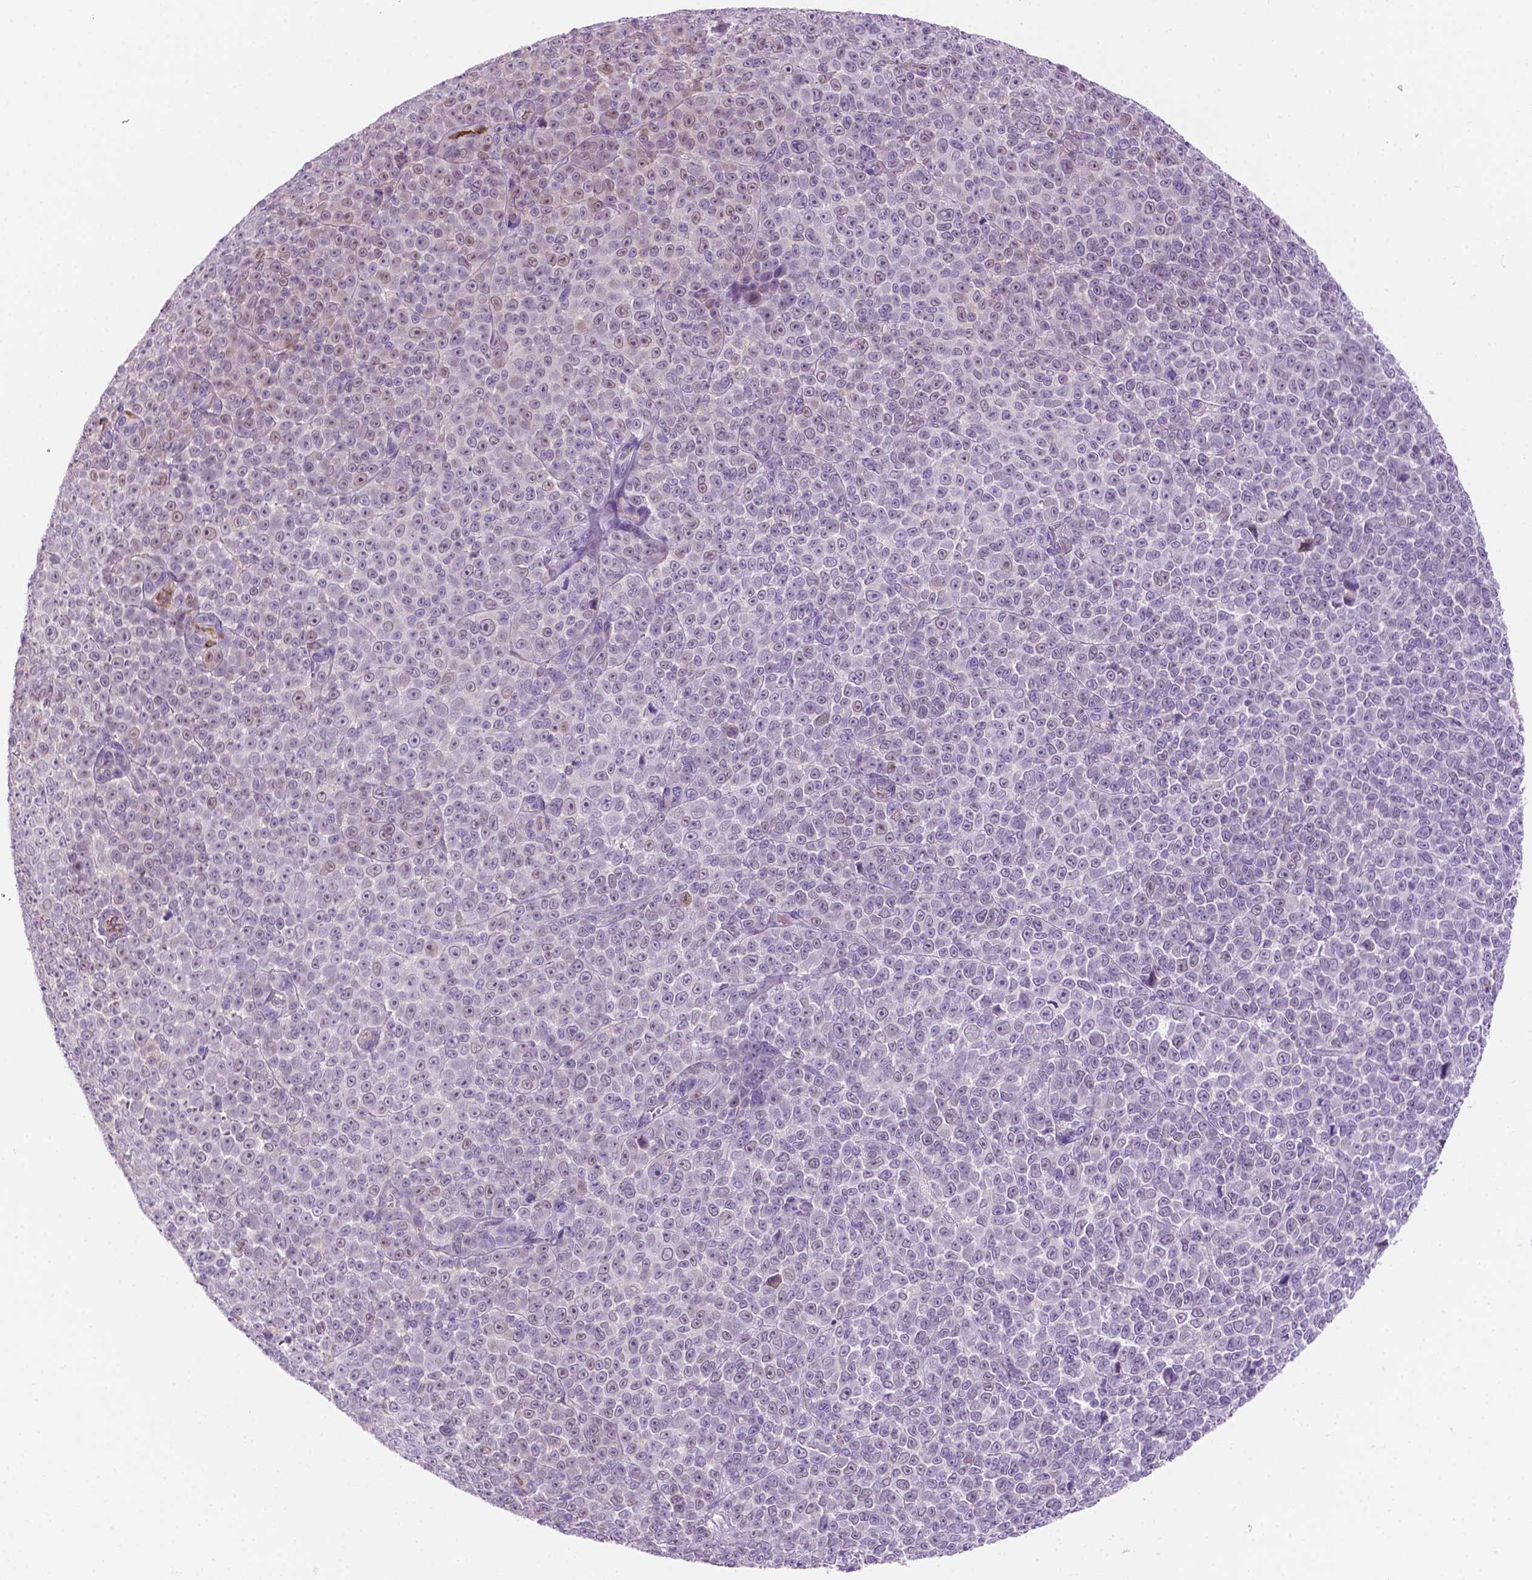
{"staining": {"intensity": "negative", "quantity": "none", "location": "none"}, "tissue": "melanoma", "cell_type": "Tumor cells", "image_type": "cancer", "snomed": [{"axis": "morphology", "description": "Malignant melanoma, NOS"}, {"axis": "topography", "description": "Skin"}], "caption": "A high-resolution photomicrograph shows IHC staining of malignant melanoma, which displays no significant positivity in tumor cells.", "gene": "EPPK1", "patient": {"sex": "female", "age": 95}}